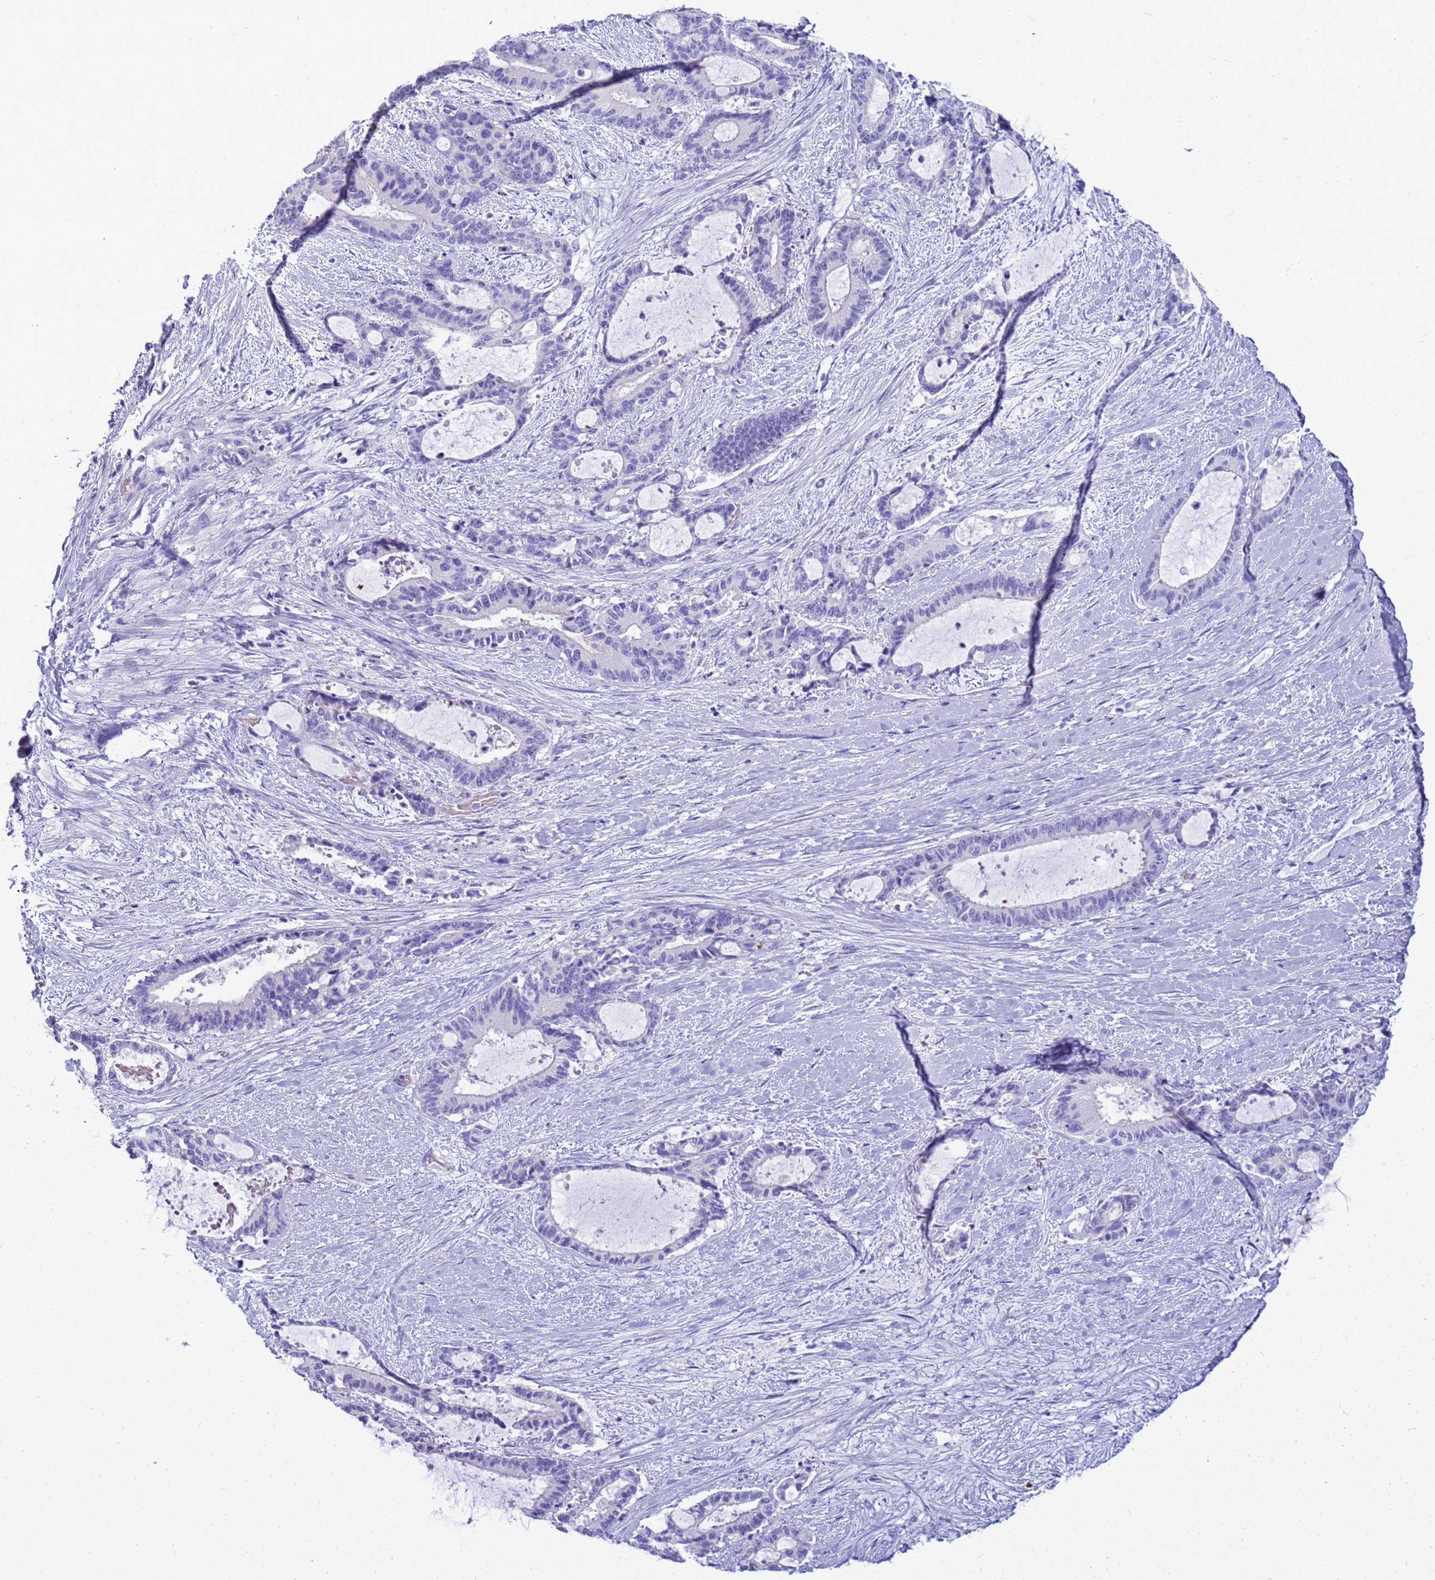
{"staining": {"intensity": "negative", "quantity": "none", "location": "none"}, "tissue": "liver cancer", "cell_type": "Tumor cells", "image_type": "cancer", "snomed": [{"axis": "morphology", "description": "Normal tissue, NOS"}, {"axis": "morphology", "description": "Cholangiocarcinoma"}, {"axis": "topography", "description": "Liver"}, {"axis": "topography", "description": "Peripheral nerve tissue"}], "caption": "The immunohistochemistry (IHC) photomicrograph has no significant staining in tumor cells of liver cholangiocarcinoma tissue. (Immunohistochemistry (ihc), brightfield microscopy, high magnification).", "gene": "SYCN", "patient": {"sex": "female", "age": 73}}